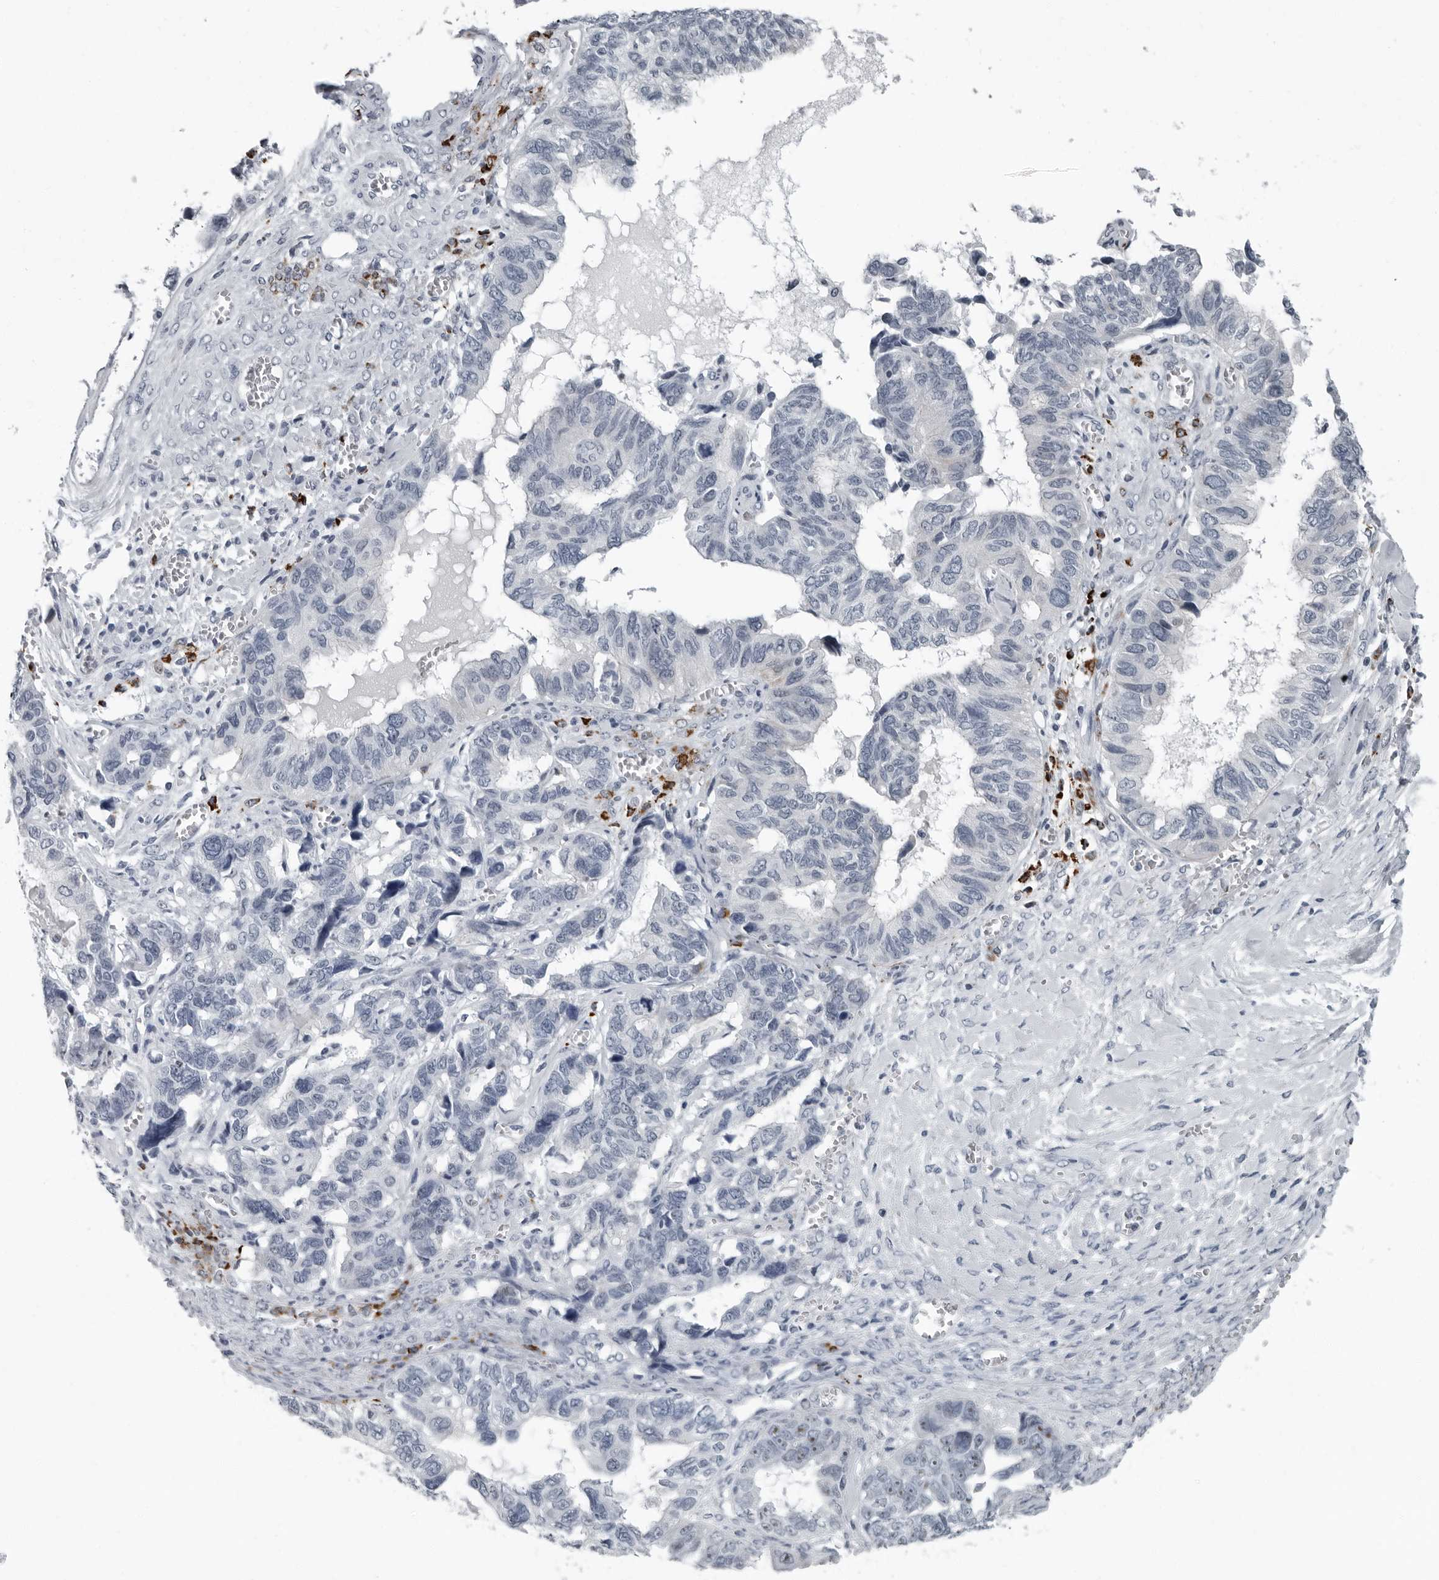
{"staining": {"intensity": "negative", "quantity": "none", "location": "none"}, "tissue": "ovarian cancer", "cell_type": "Tumor cells", "image_type": "cancer", "snomed": [{"axis": "morphology", "description": "Cystadenocarcinoma, serous, NOS"}, {"axis": "topography", "description": "Ovary"}], "caption": "Tumor cells show no significant protein staining in ovarian cancer.", "gene": "PDCD11", "patient": {"sex": "female", "age": 79}}